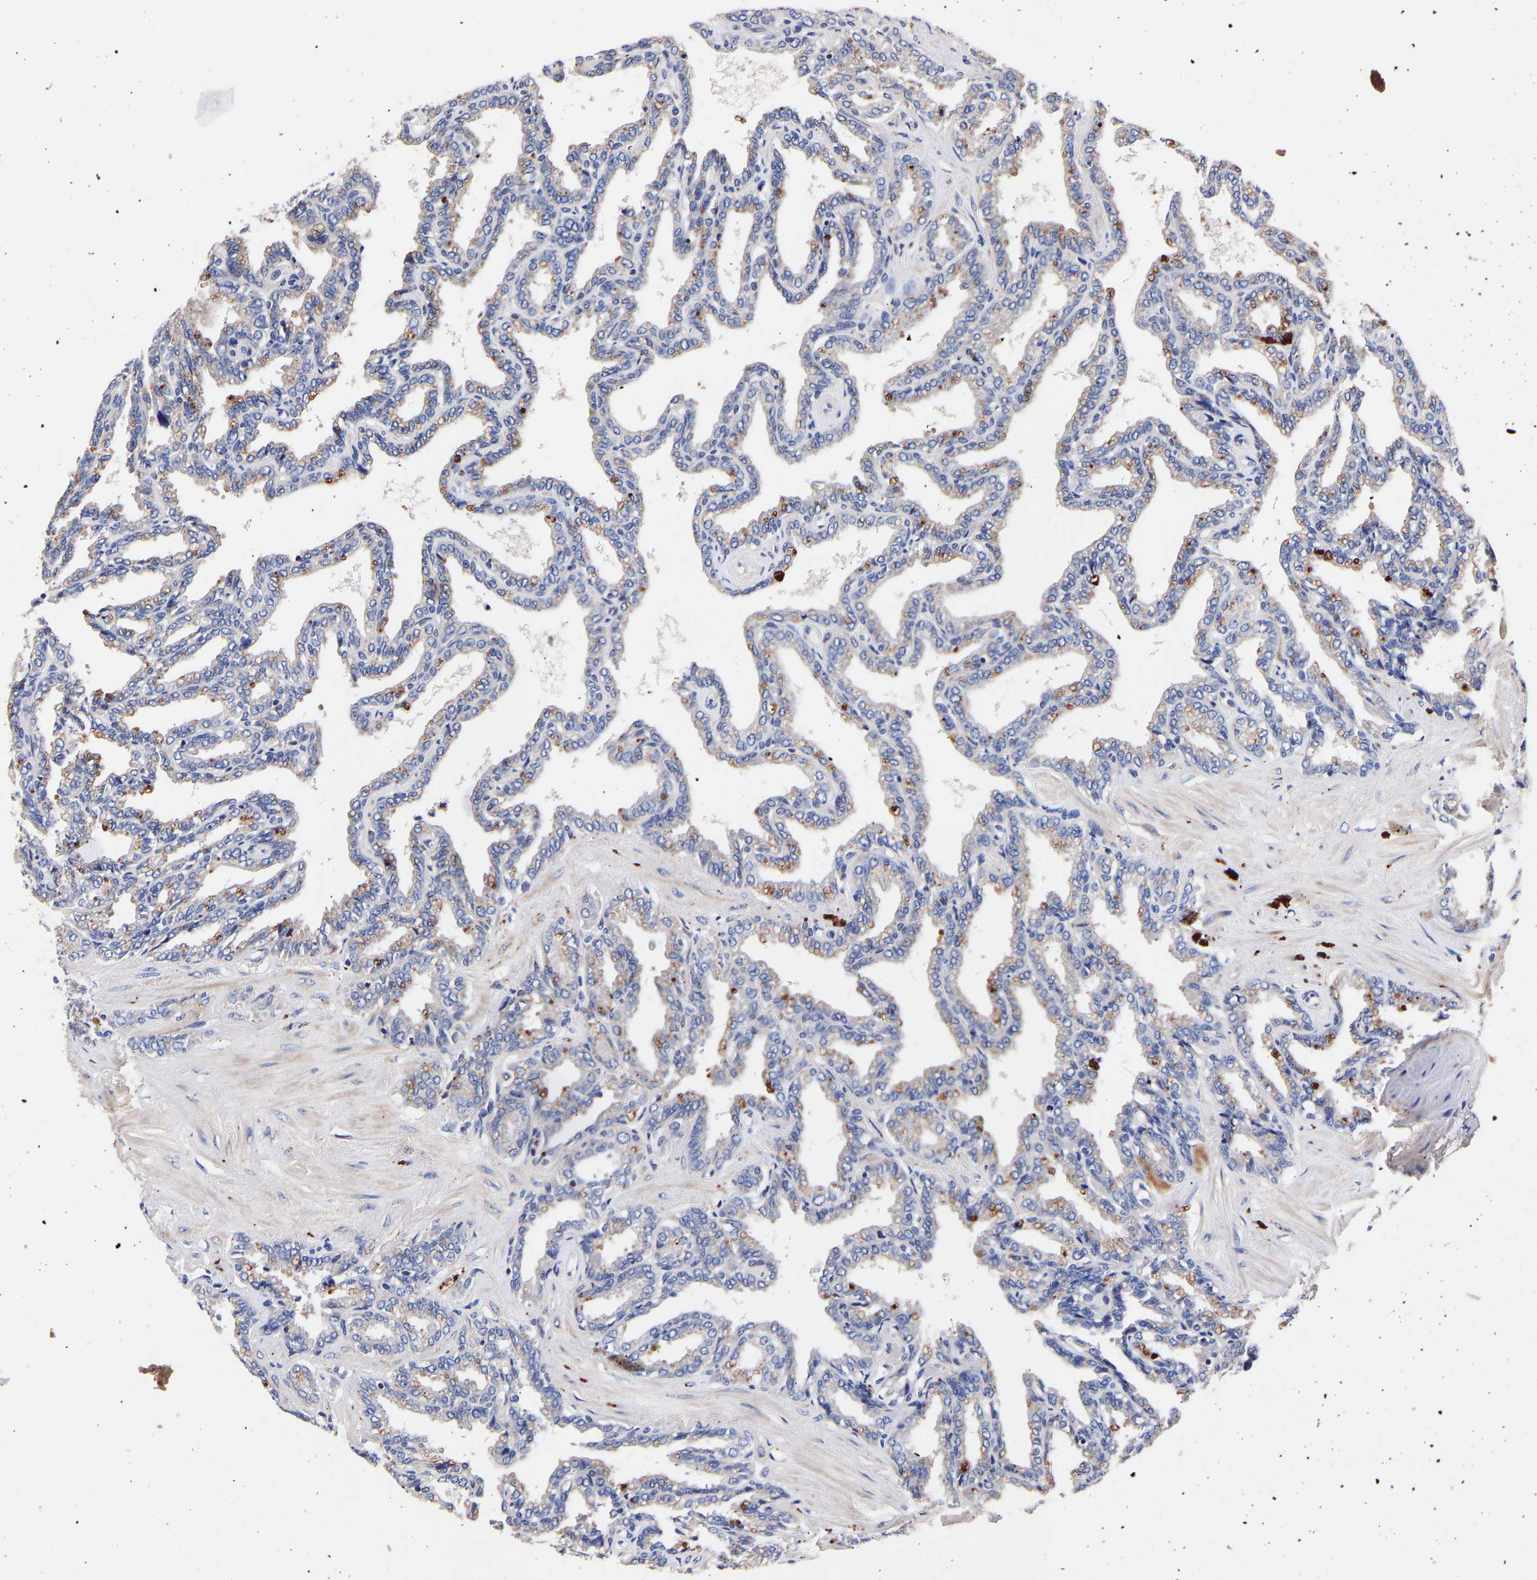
{"staining": {"intensity": "strong", "quantity": "<25%", "location": "cytoplasmic/membranous"}, "tissue": "seminal vesicle", "cell_type": "Glandular cells", "image_type": "normal", "snomed": [{"axis": "morphology", "description": "Normal tissue, NOS"}, {"axis": "topography", "description": "Seminal veicle"}], "caption": "Seminal vesicle was stained to show a protein in brown. There is medium levels of strong cytoplasmic/membranous staining in about <25% of glandular cells. (brown staining indicates protein expression, while blue staining denotes nuclei).", "gene": "SEM1", "patient": {"sex": "male", "age": 46}}